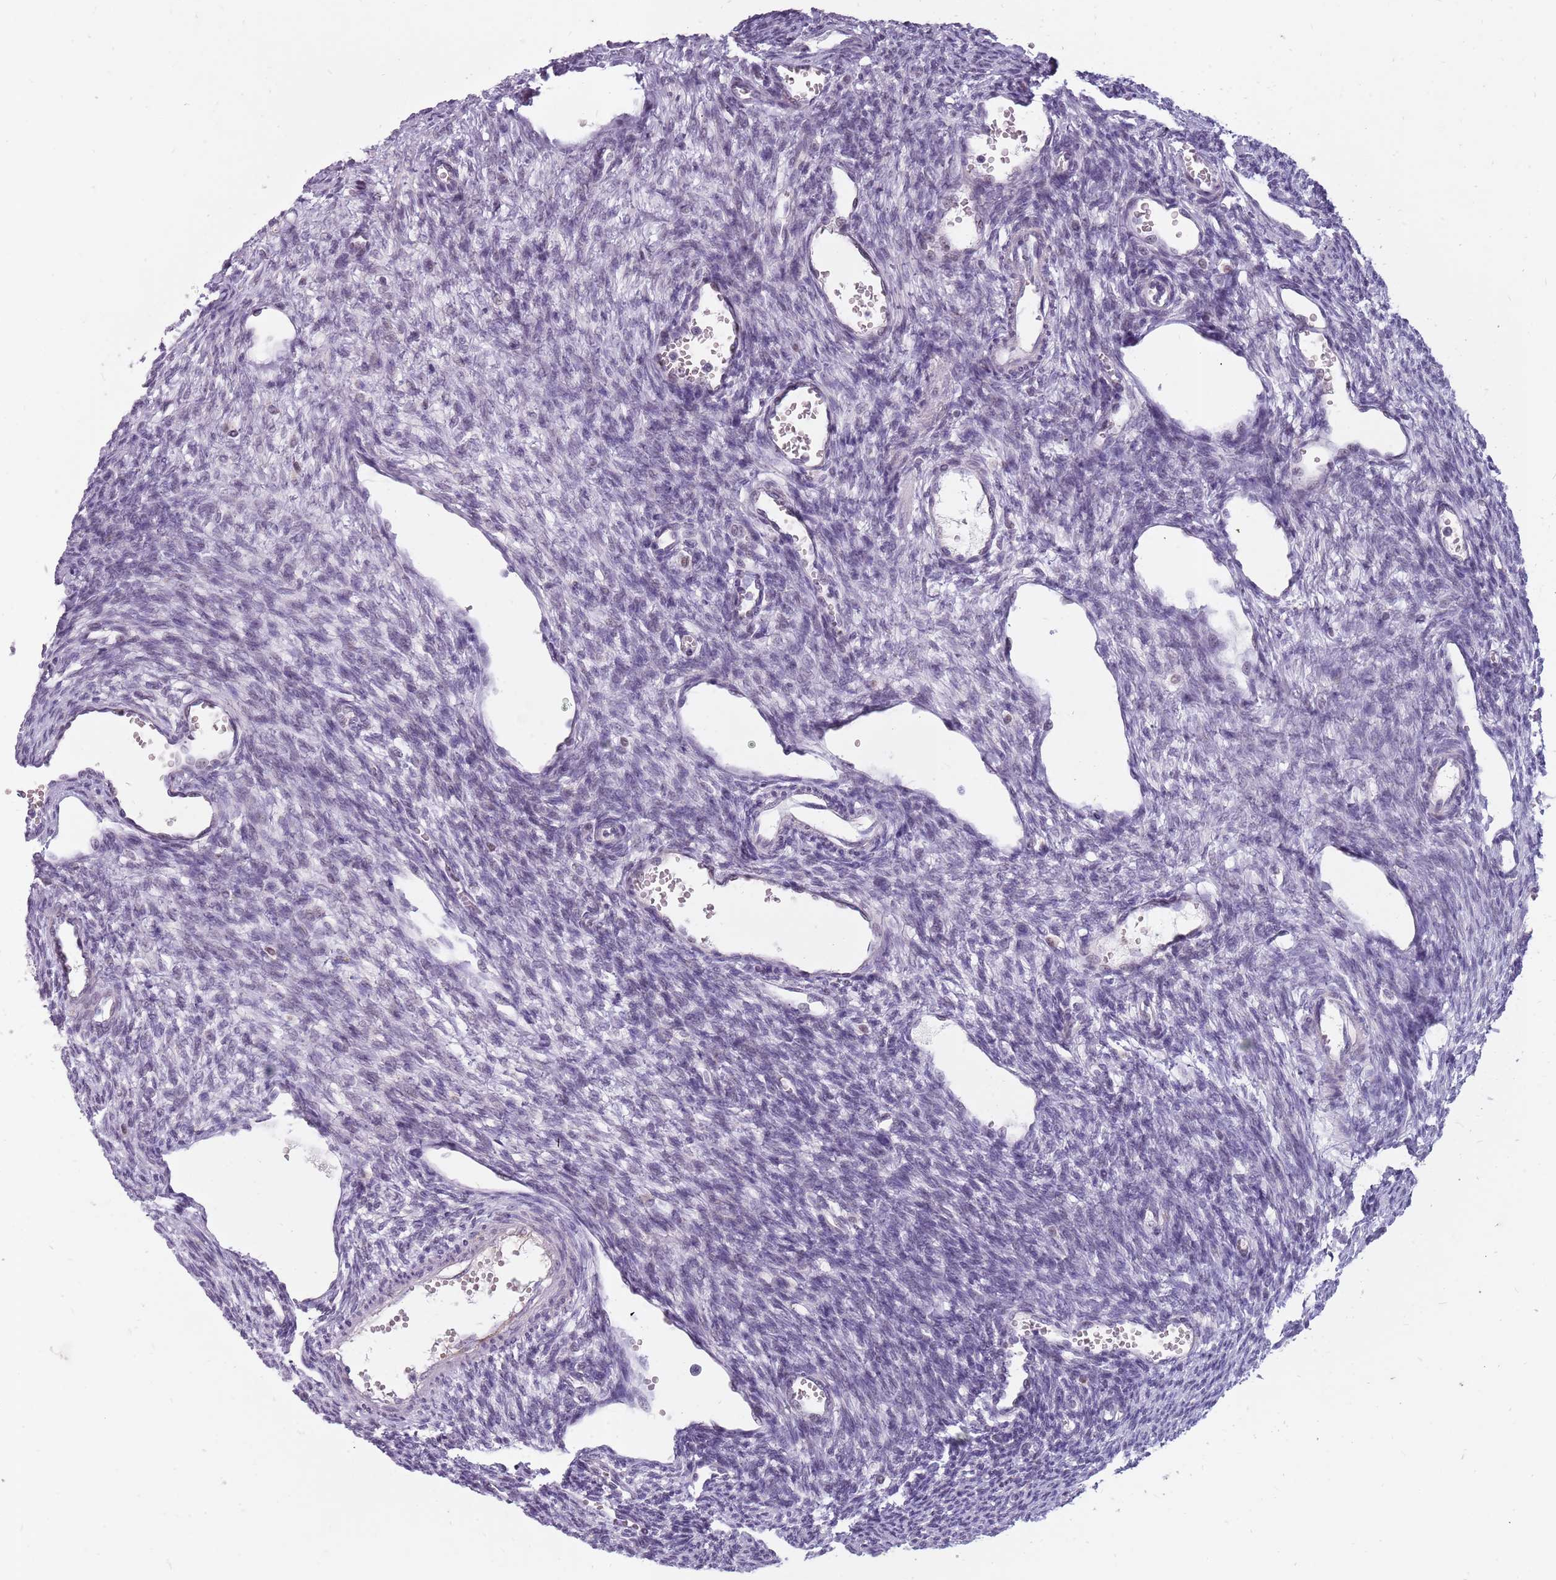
{"staining": {"intensity": "negative", "quantity": "none", "location": "none"}, "tissue": "ovary", "cell_type": "Ovarian stroma cells", "image_type": "normal", "snomed": [{"axis": "morphology", "description": "Normal tissue, NOS"}, {"axis": "morphology", "description": "Cyst, NOS"}, {"axis": "topography", "description": "Ovary"}], "caption": "This is an immunohistochemistry micrograph of benign ovary. There is no expression in ovarian stroma cells.", "gene": "NEK6", "patient": {"sex": "female", "age": 33}}